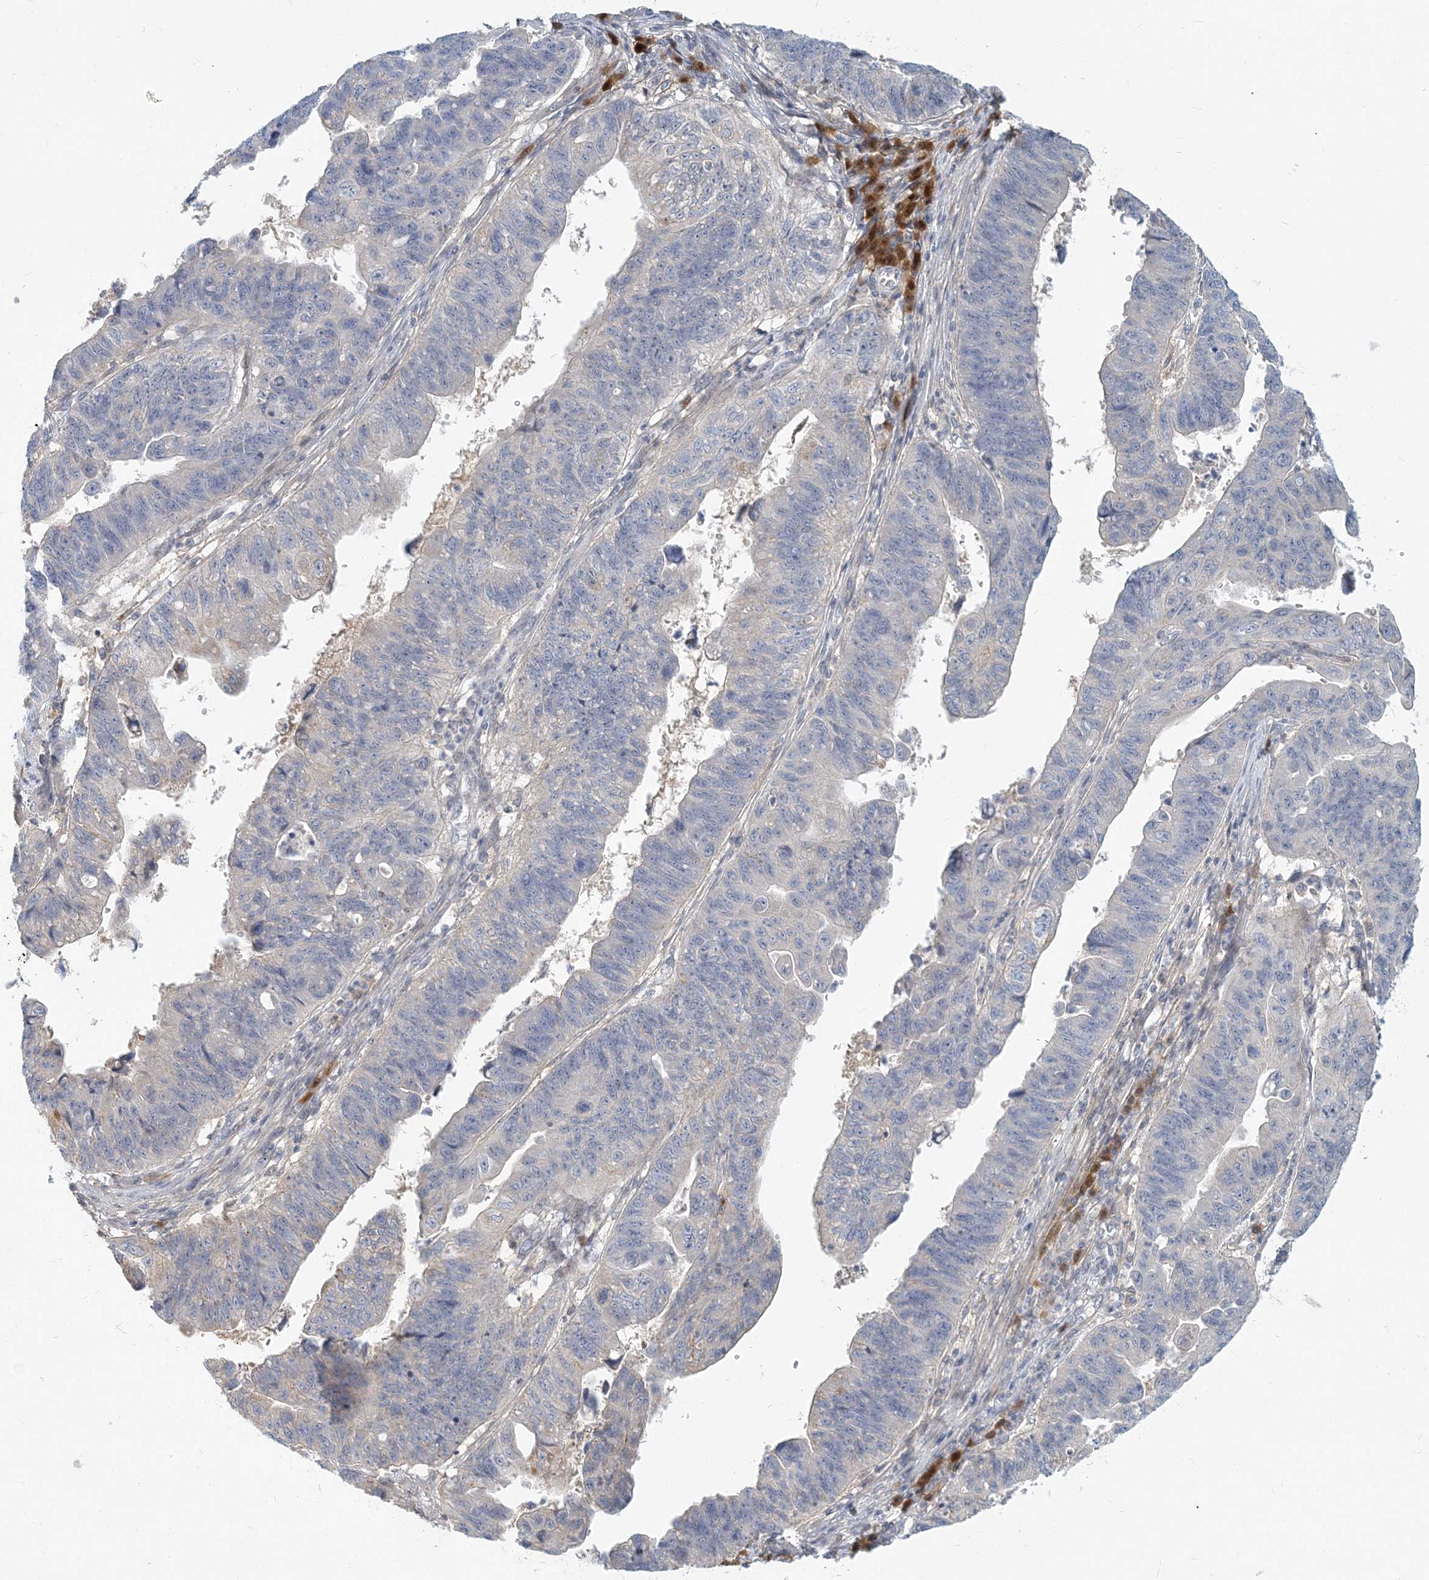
{"staining": {"intensity": "negative", "quantity": "none", "location": "none"}, "tissue": "stomach cancer", "cell_type": "Tumor cells", "image_type": "cancer", "snomed": [{"axis": "morphology", "description": "Adenocarcinoma, NOS"}, {"axis": "topography", "description": "Stomach"}], "caption": "An IHC histopathology image of adenocarcinoma (stomach) is shown. There is no staining in tumor cells of adenocarcinoma (stomach). The staining is performed using DAB brown chromogen with nuclei counter-stained in using hematoxylin.", "gene": "GMPPA", "patient": {"sex": "male", "age": 59}}